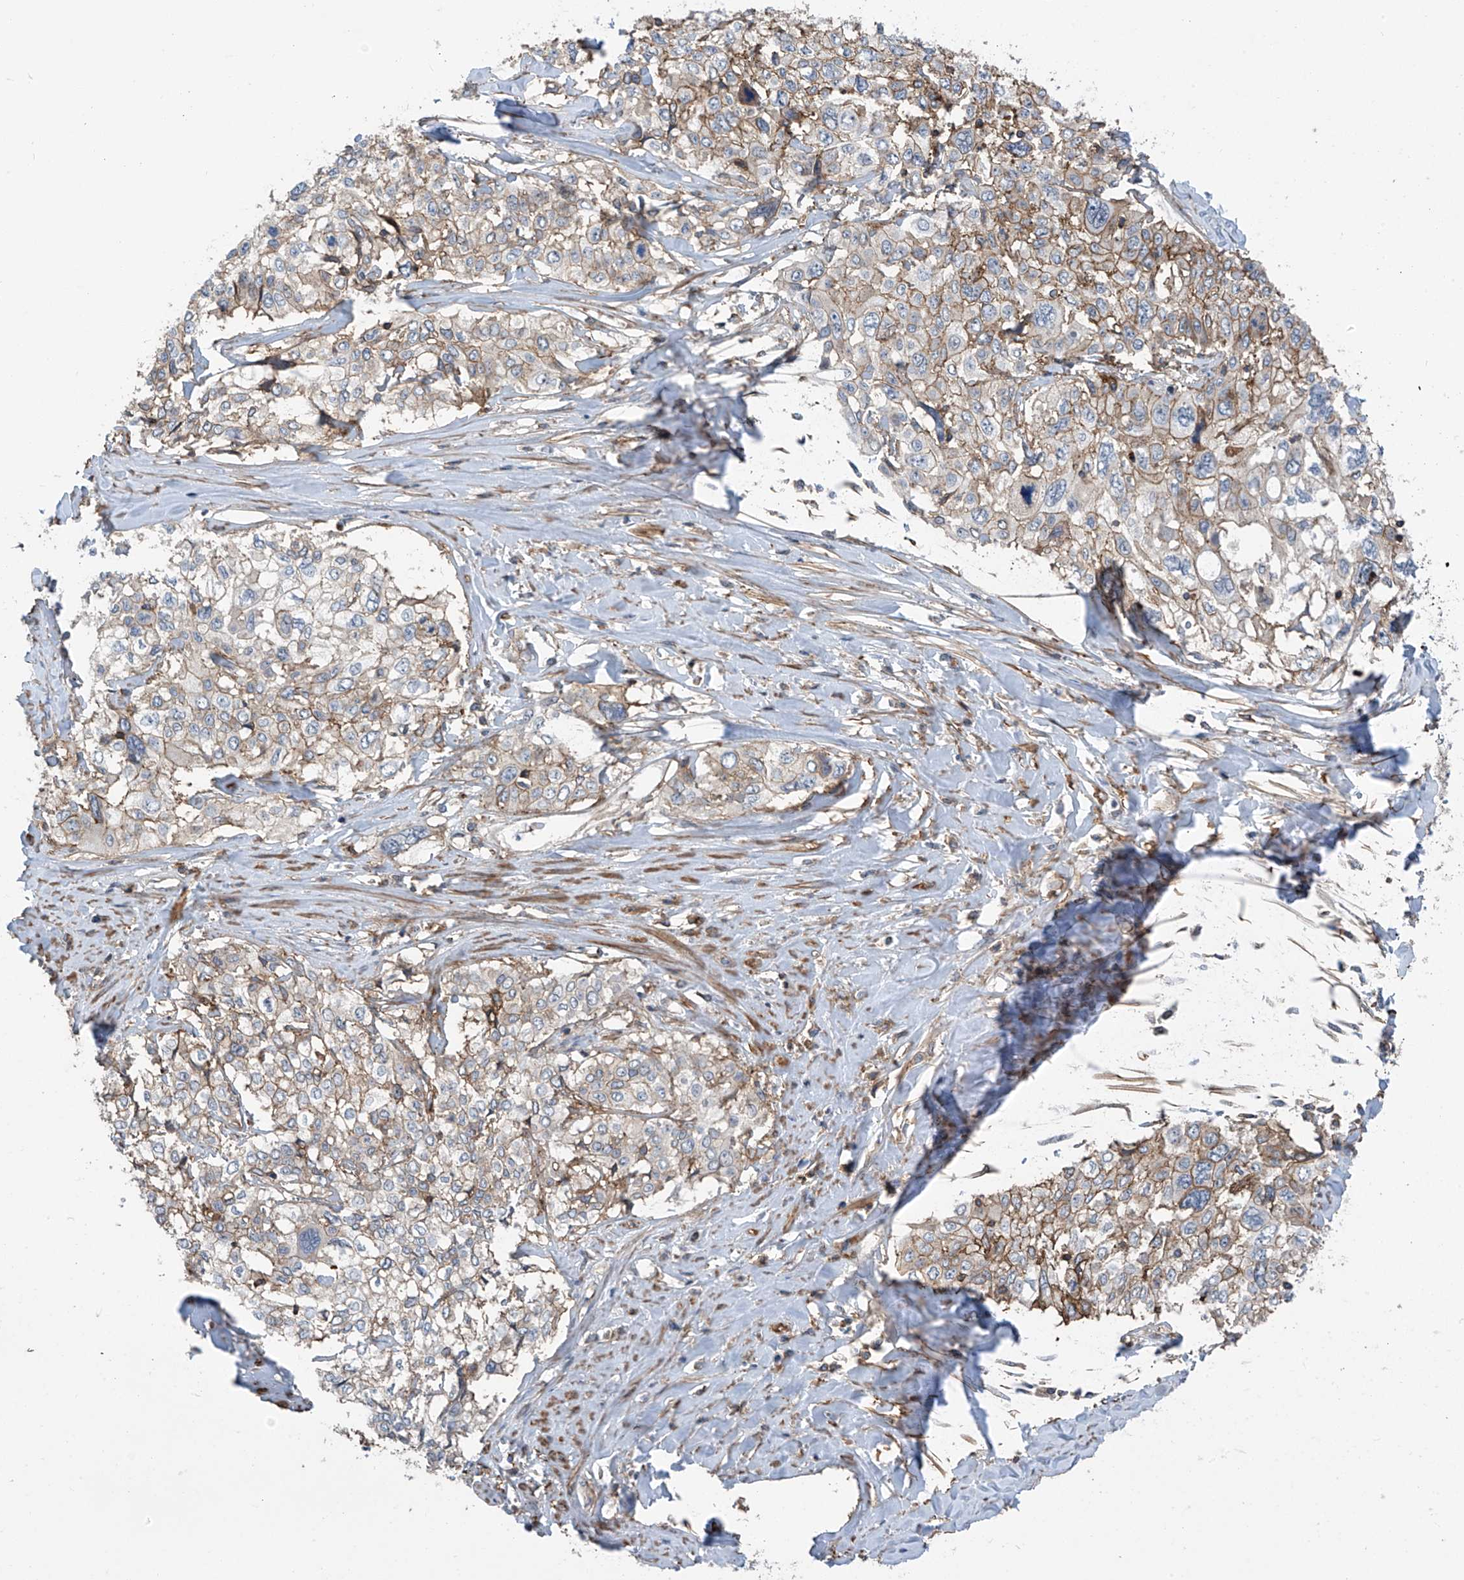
{"staining": {"intensity": "moderate", "quantity": ">75%", "location": "cytoplasmic/membranous"}, "tissue": "cervical cancer", "cell_type": "Tumor cells", "image_type": "cancer", "snomed": [{"axis": "morphology", "description": "Squamous cell carcinoma, NOS"}, {"axis": "topography", "description": "Cervix"}], "caption": "Brown immunohistochemical staining in human squamous cell carcinoma (cervical) reveals moderate cytoplasmic/membranous staining in approximately >75% of tumor cells.", "gene": "SLC1A5", "patient": {"sex": "female", "age": 31}}